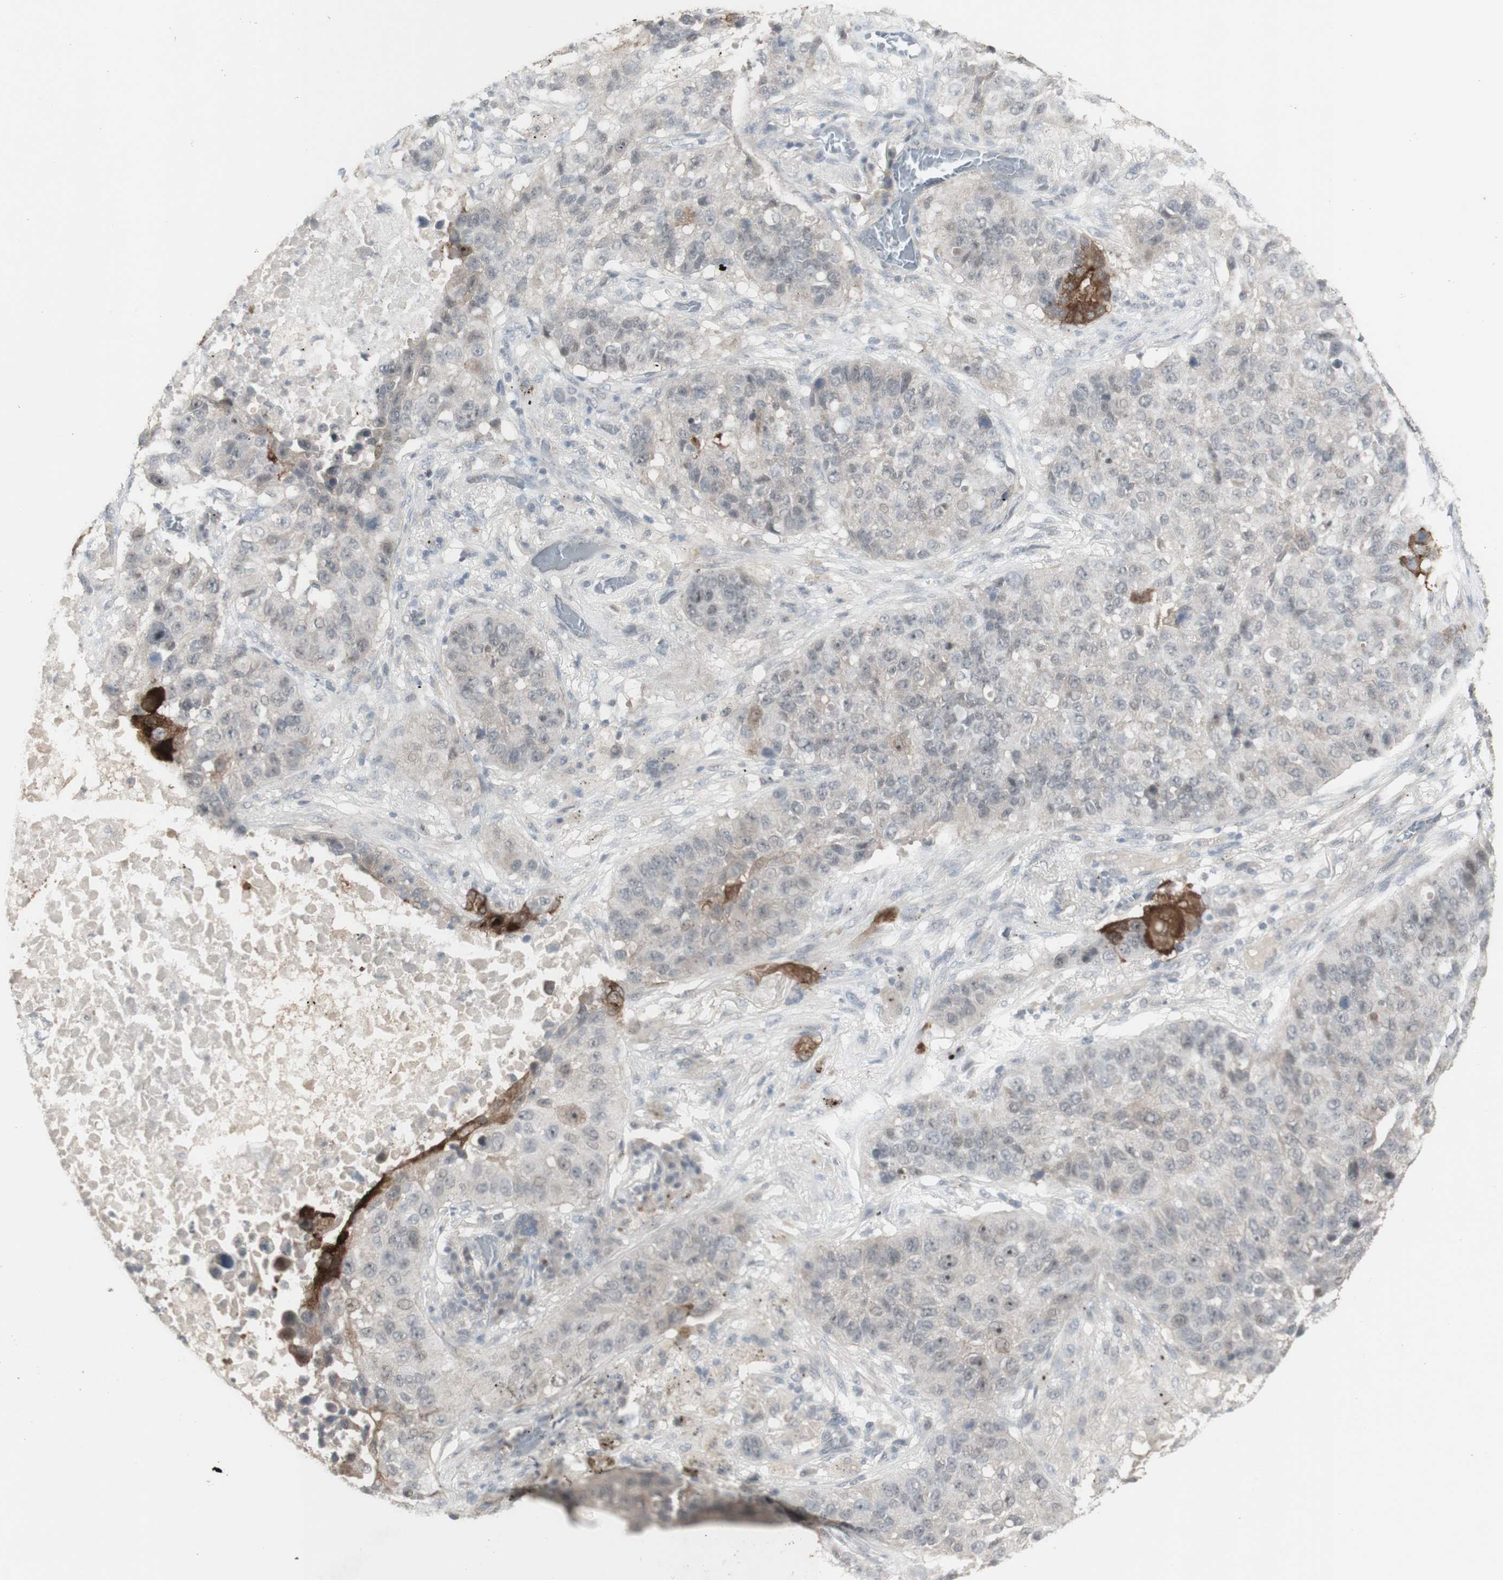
{"staining": {"intensity": "negative", "quantity": "none", "location": "none"}, "tissue": "lung cancer", "cell_type": "Tumor cells", "image_type": "cancer", "snomed": [{"axis": "morphology", "description": "Squamous cell carcinoma, NOS"}, {"axis": "topography", "description": "Lung"}], "caption": "A high-resolution photomicrograph shows IHC staining of lung squamous cell carcinoma, which demonstrates no significant positivity in tumor cells. (DAB immunohistochemistry visualized using brightfield microscopy, high magnification).", "gene": "C1orf116", "patient": {"sex": "male", "age": 57}}